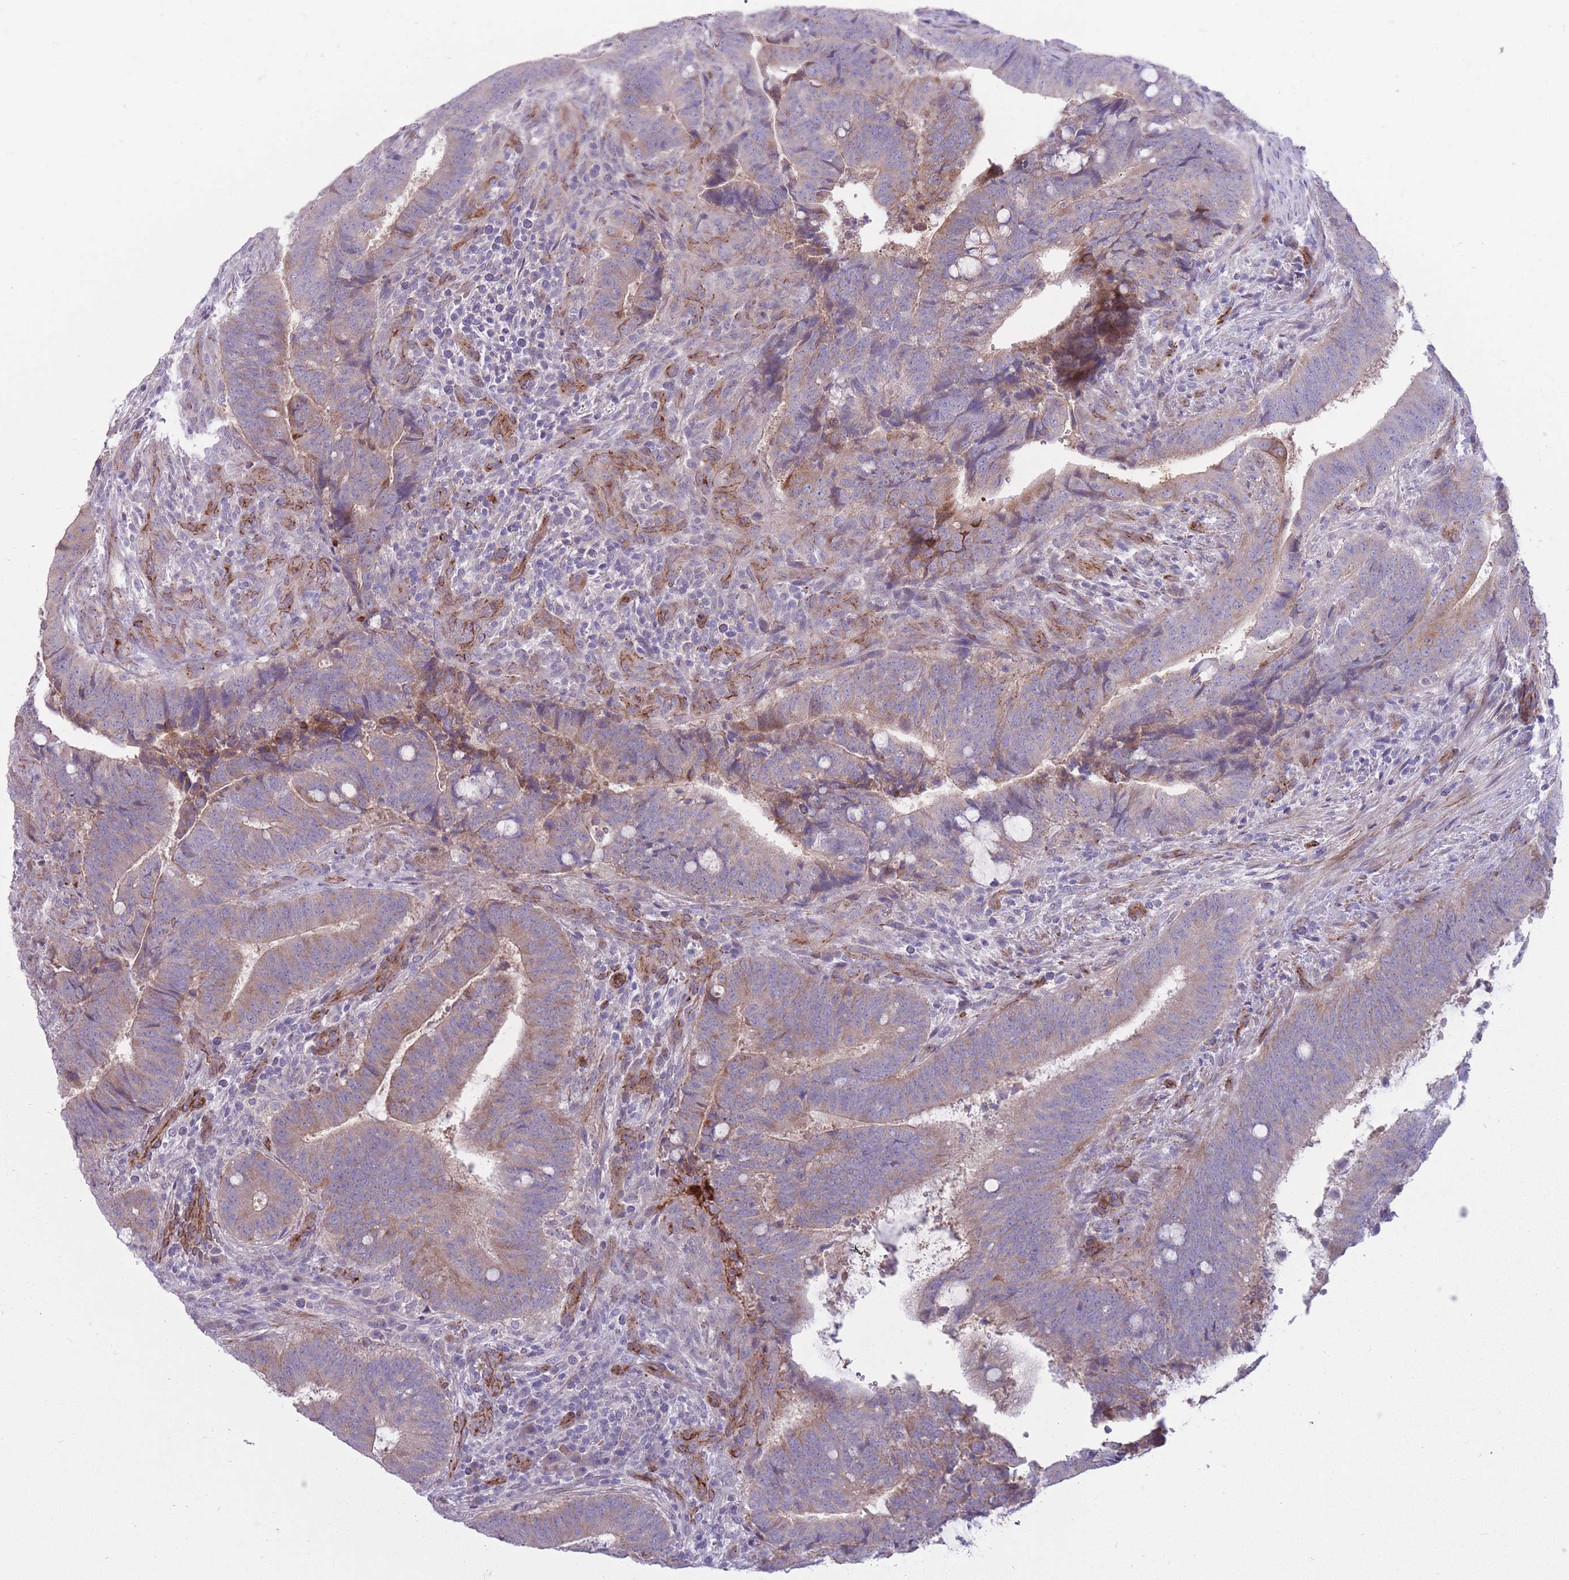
{"staining": {"intensity": "weak", "quantity": "25%-75%", "location": "cytoplasmic/membranous"}, "tissue": "colorectal cancer", "cell_type": "Tumor cells", "image_type": "cancer", "snomed": [{"axis": "morphology", "description": "Adenocarcinoma, NOS"}, {"axis": "topography", "description": "Colon"}], "caption": "This photomicrograph exhibits colorectal cancer stained with IHC to label a protein in brown. The cytoplasmic/membranous of tumor cells show weak positivity for the protein. Nuclei are counter-stained blue.", "gene": "RGS11", "patient": {"sex": "female", "age": 43}}